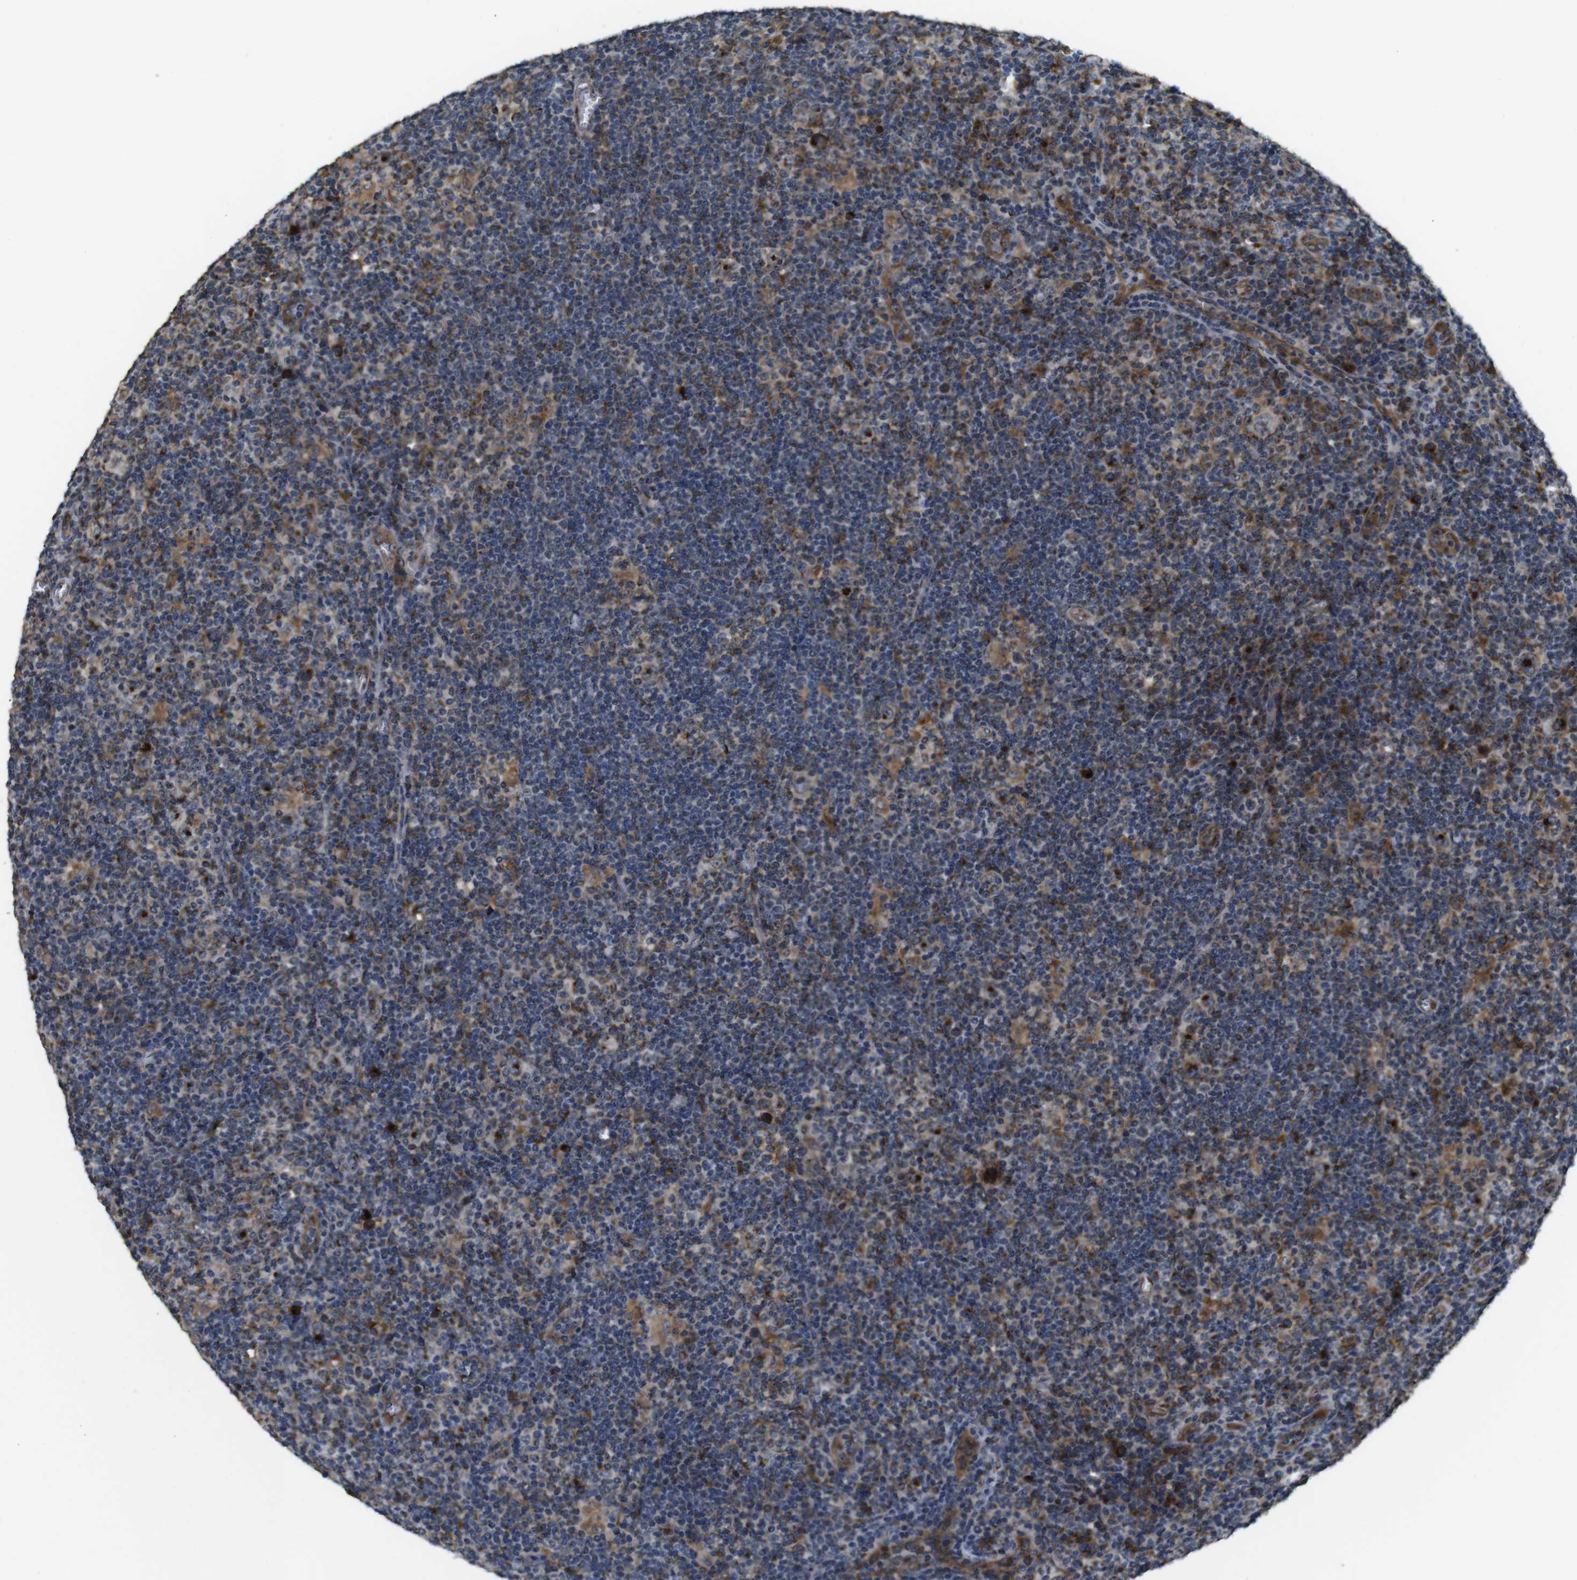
{"staining": {"intensity": "strong", "quantity": ">75%", "location": "cytoplasmic/membranous"}, "tissue": "lymphoma", "cell_type": "Tumor cells", "image_type": "cancer", "snomed": [{"axis": "morphology", "description": "Hodgkin's disease, NOS"}, {"axis": "topography", "description": "Lymph node"}], "caption": "Hodgkin's disease tissue demonstrates strong cytoplasmic/membranous staining in about >75% of tumor cells (DAB (3,3'-diaminobenzidine) IHC with brightfield microscopy, high magnification).", "gene": "TMEM143", "patient": {"sex": "female", "age": 57}}